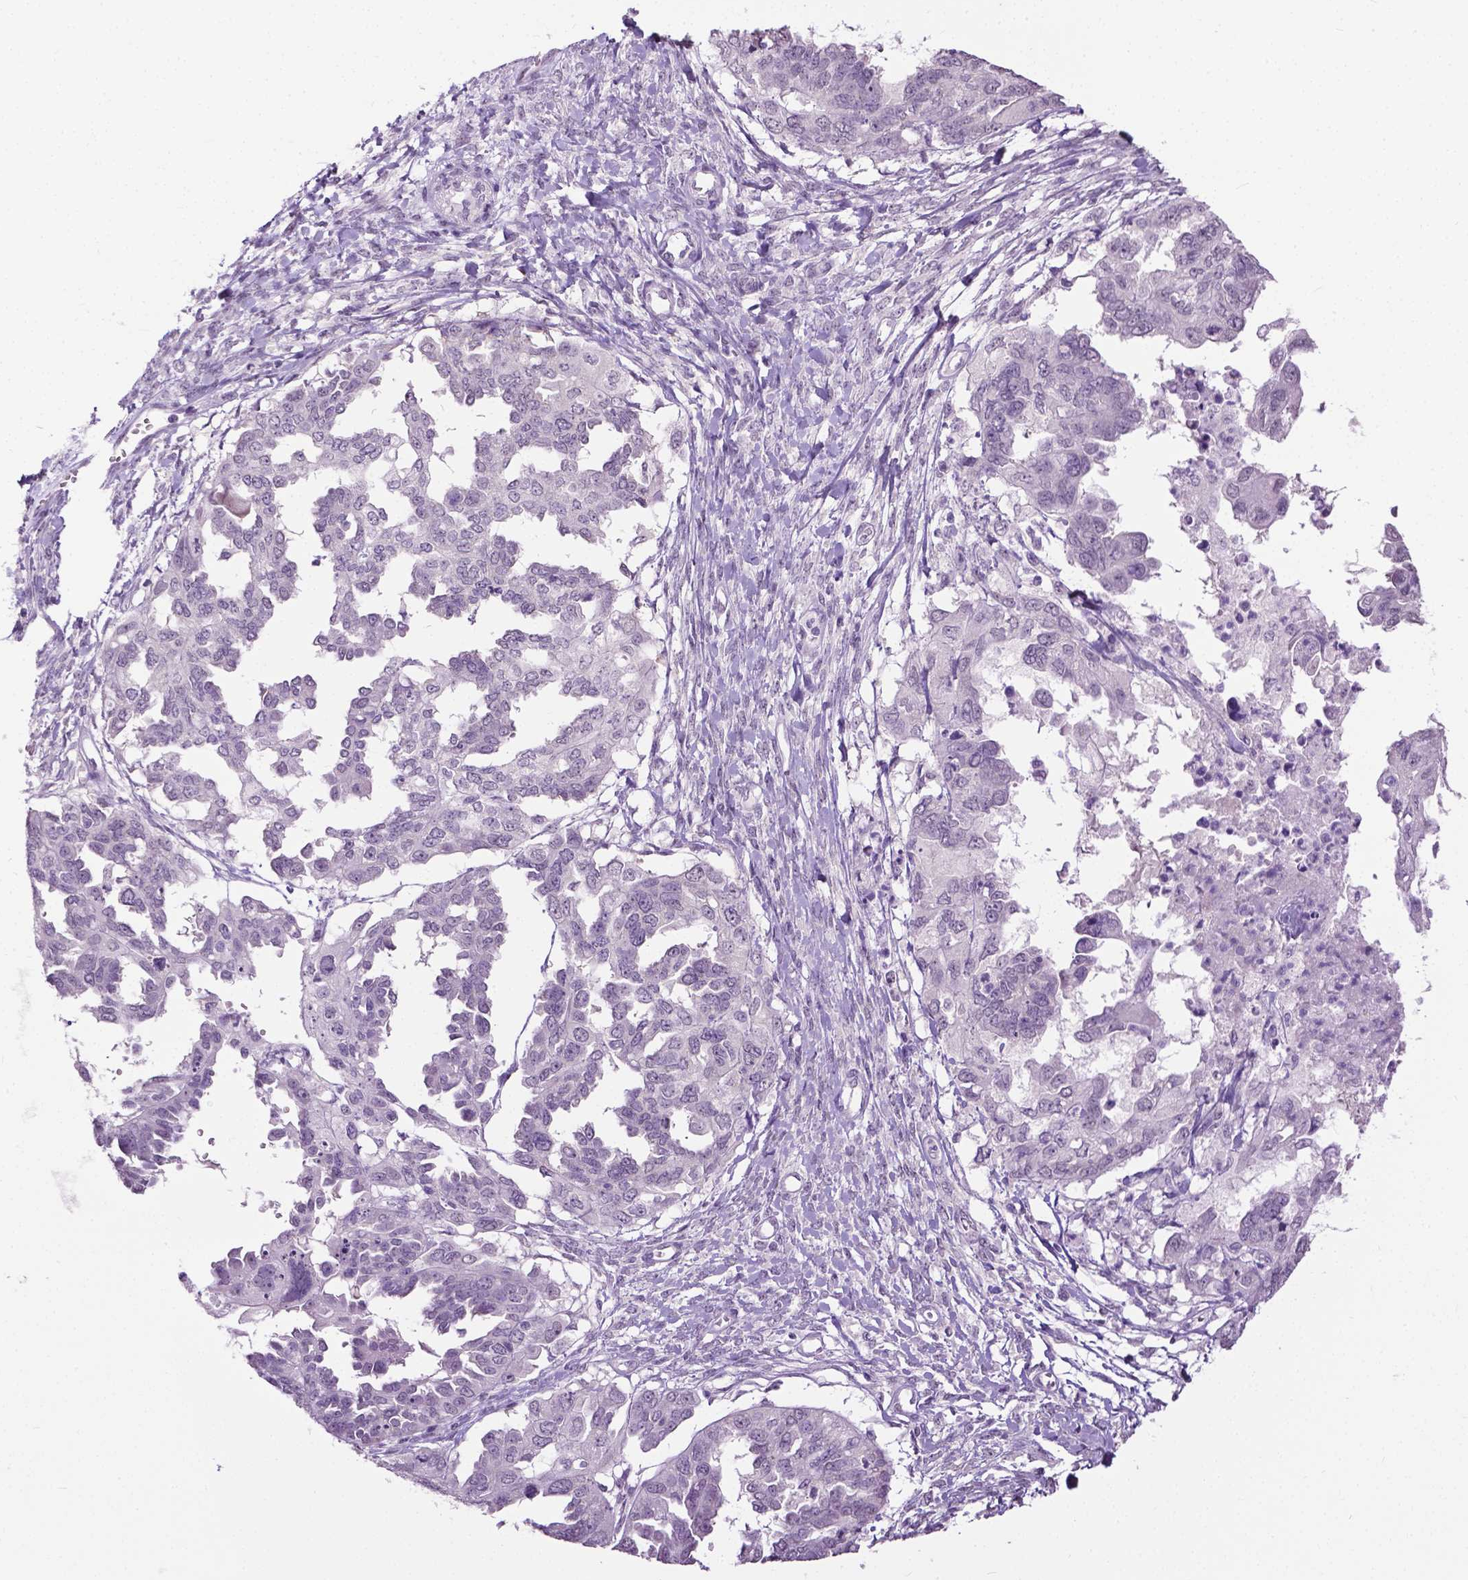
{"staining": {"intensity": "negative", "quantity": "none", "location": "none"}, "tissue": "ovarian cancer", "cell_type": "Tumor cells", "image_type": "cancer", "snomed": [{"axis": "morphology", "description": "Cystadenocarcinoma, serous, NOS"}, {"axis": "topography", "description": "Ovary"}], "caption": "Tumor cells show no significant expression in ovarian cancer (serous cystadenocarcinoma).", "gene": "GPR37L1", "patient": {"sex": "female", "age": 53}}